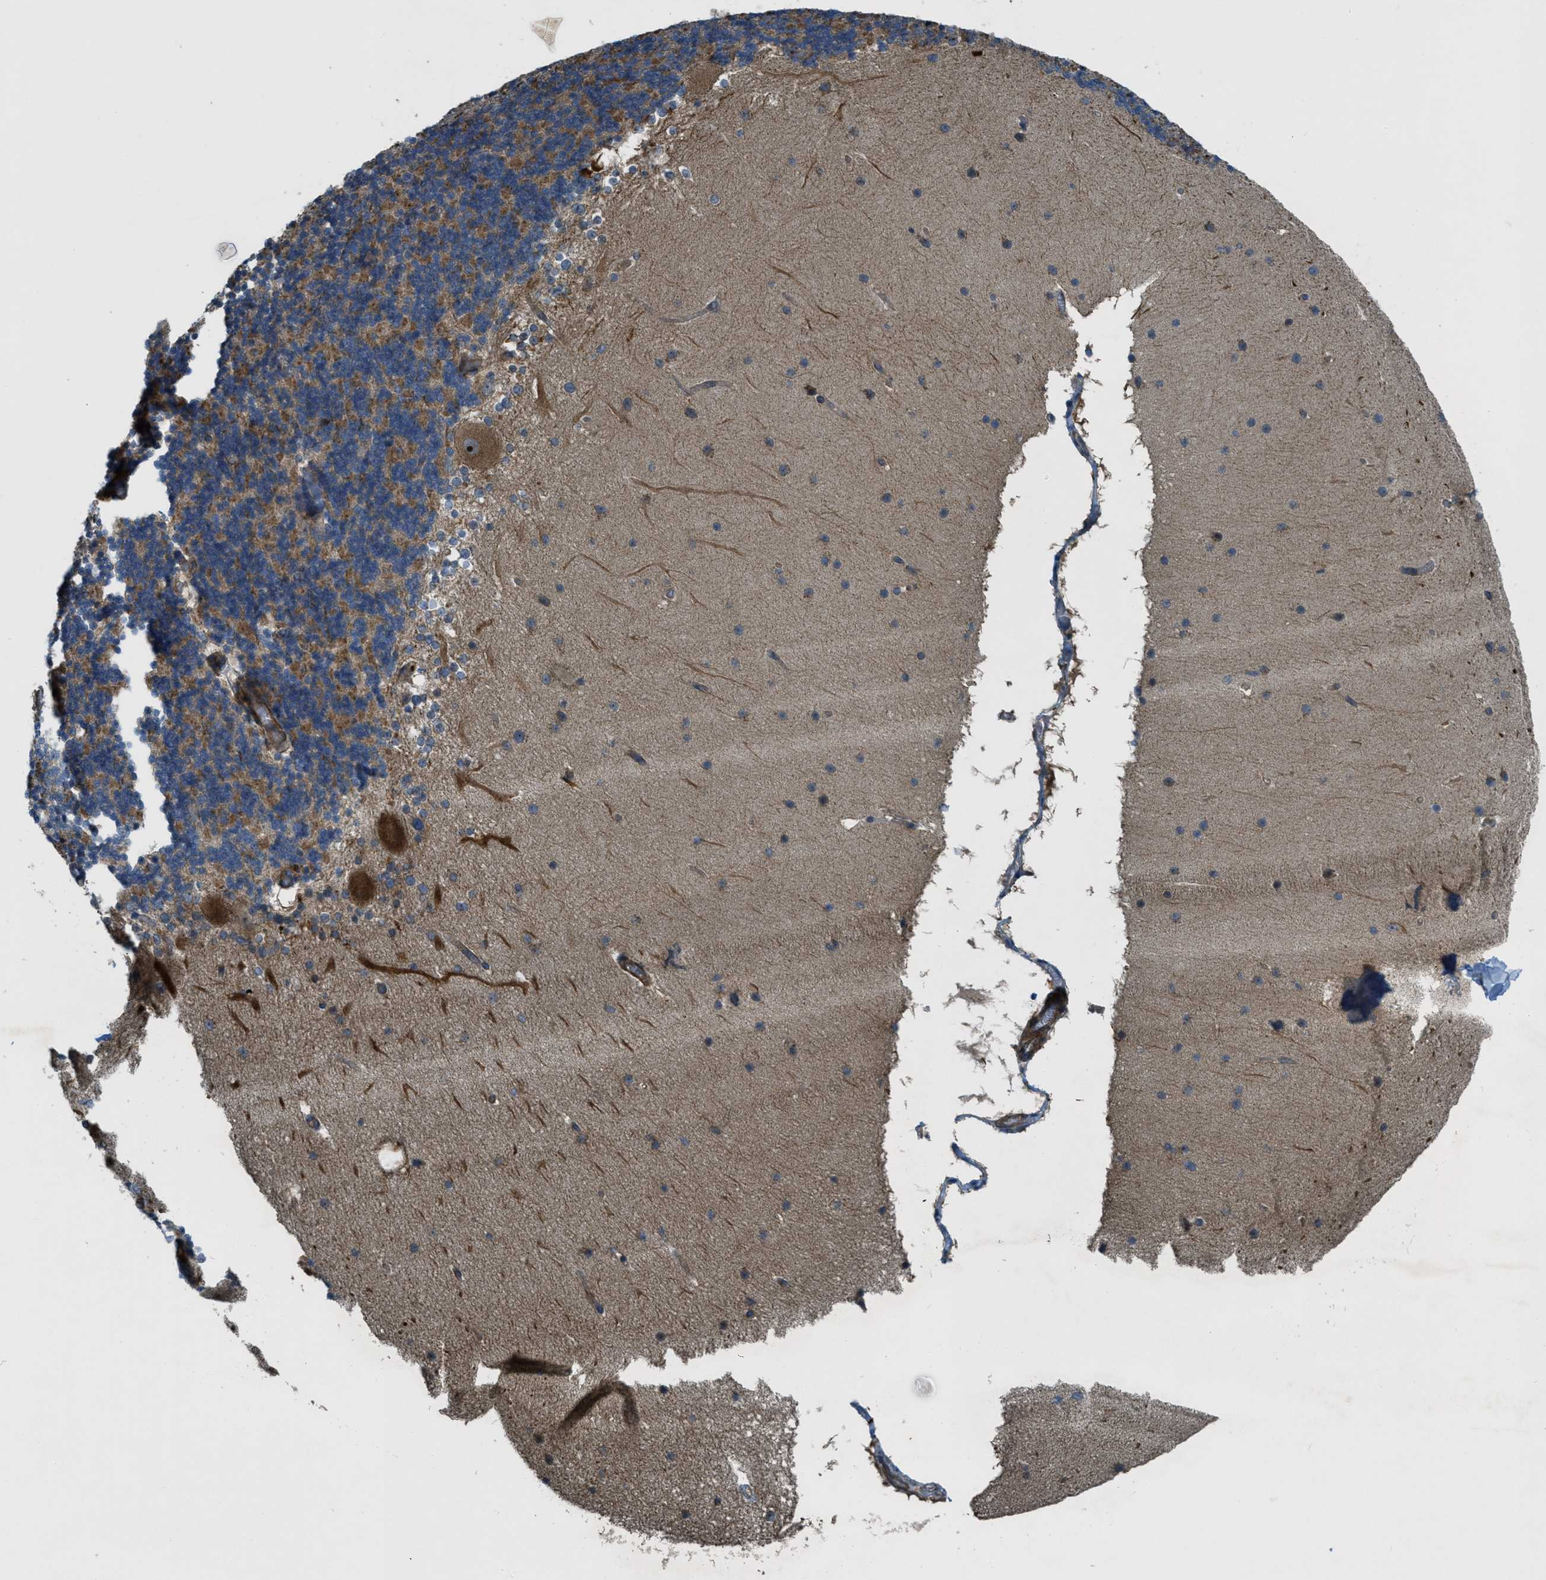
{"staining": {"intensity": "moderate", "quantity": "25%-75%", "location": "cytoplasmic/membranous"}, "tissue": "cerebellum", "cell_type": "Cells in granular layer", "image_type": "normal", "snomed": [{"axis": "morphology", "description": "Normal tissue, NOS"}, {"axis": "topography", "description": "Cerebellum"}], "caption": "IHC photomicrograph of unremarkable cerebellum stained for a protein (brown), which displays medium levels of moderate cytoplasmic/membranous staining in about 25%-75% of cells in granular layer.", "gene": "VEZT", "patient": {"sex": "female", "age": 19}}